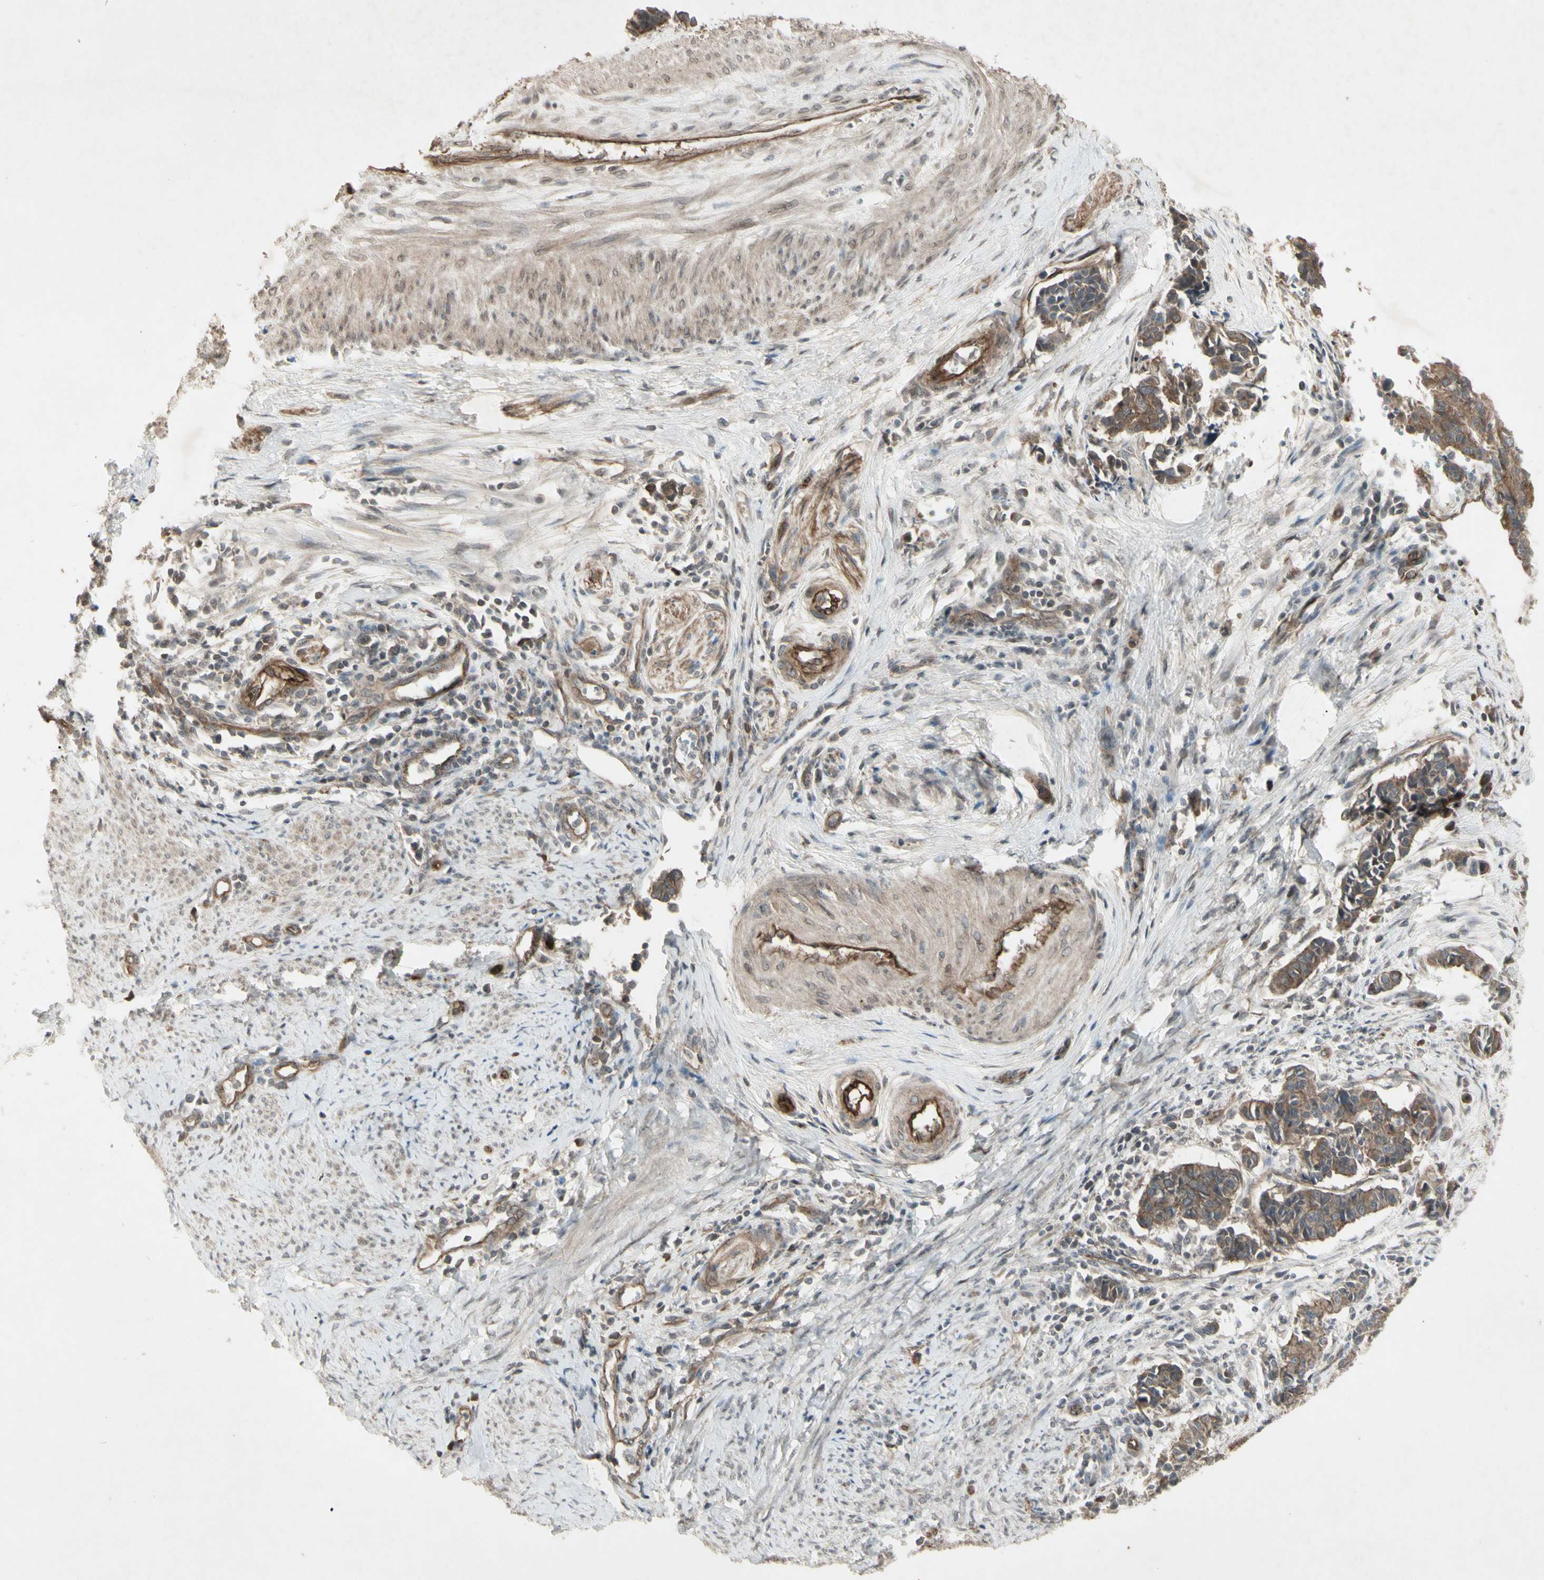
{"staining": {"intensity": "moderate", "quantity": ">75%", "location": "cytoplasmic/membranous"}, "tissue": "cervical cancer", "cell_type": "Tumor cells", "image_type": "cancer", "snomed": [{"axis": "morphology", "description": "Normal tissue, NOS"}, {"axis": "morphology", "description": "Squamous cell carcinoma, NOS"}, {"axis": "topography", "description": "Cervix"}], "caption": "Cervical cancer (squamous cell carcinoma) stained for a protein (brown) reveals moderate cytoplasmic/membranous positive positivity in about >75% of tumor cells.", "gene": "JAG1", "patient": {"sex": "female", "age": 35}}